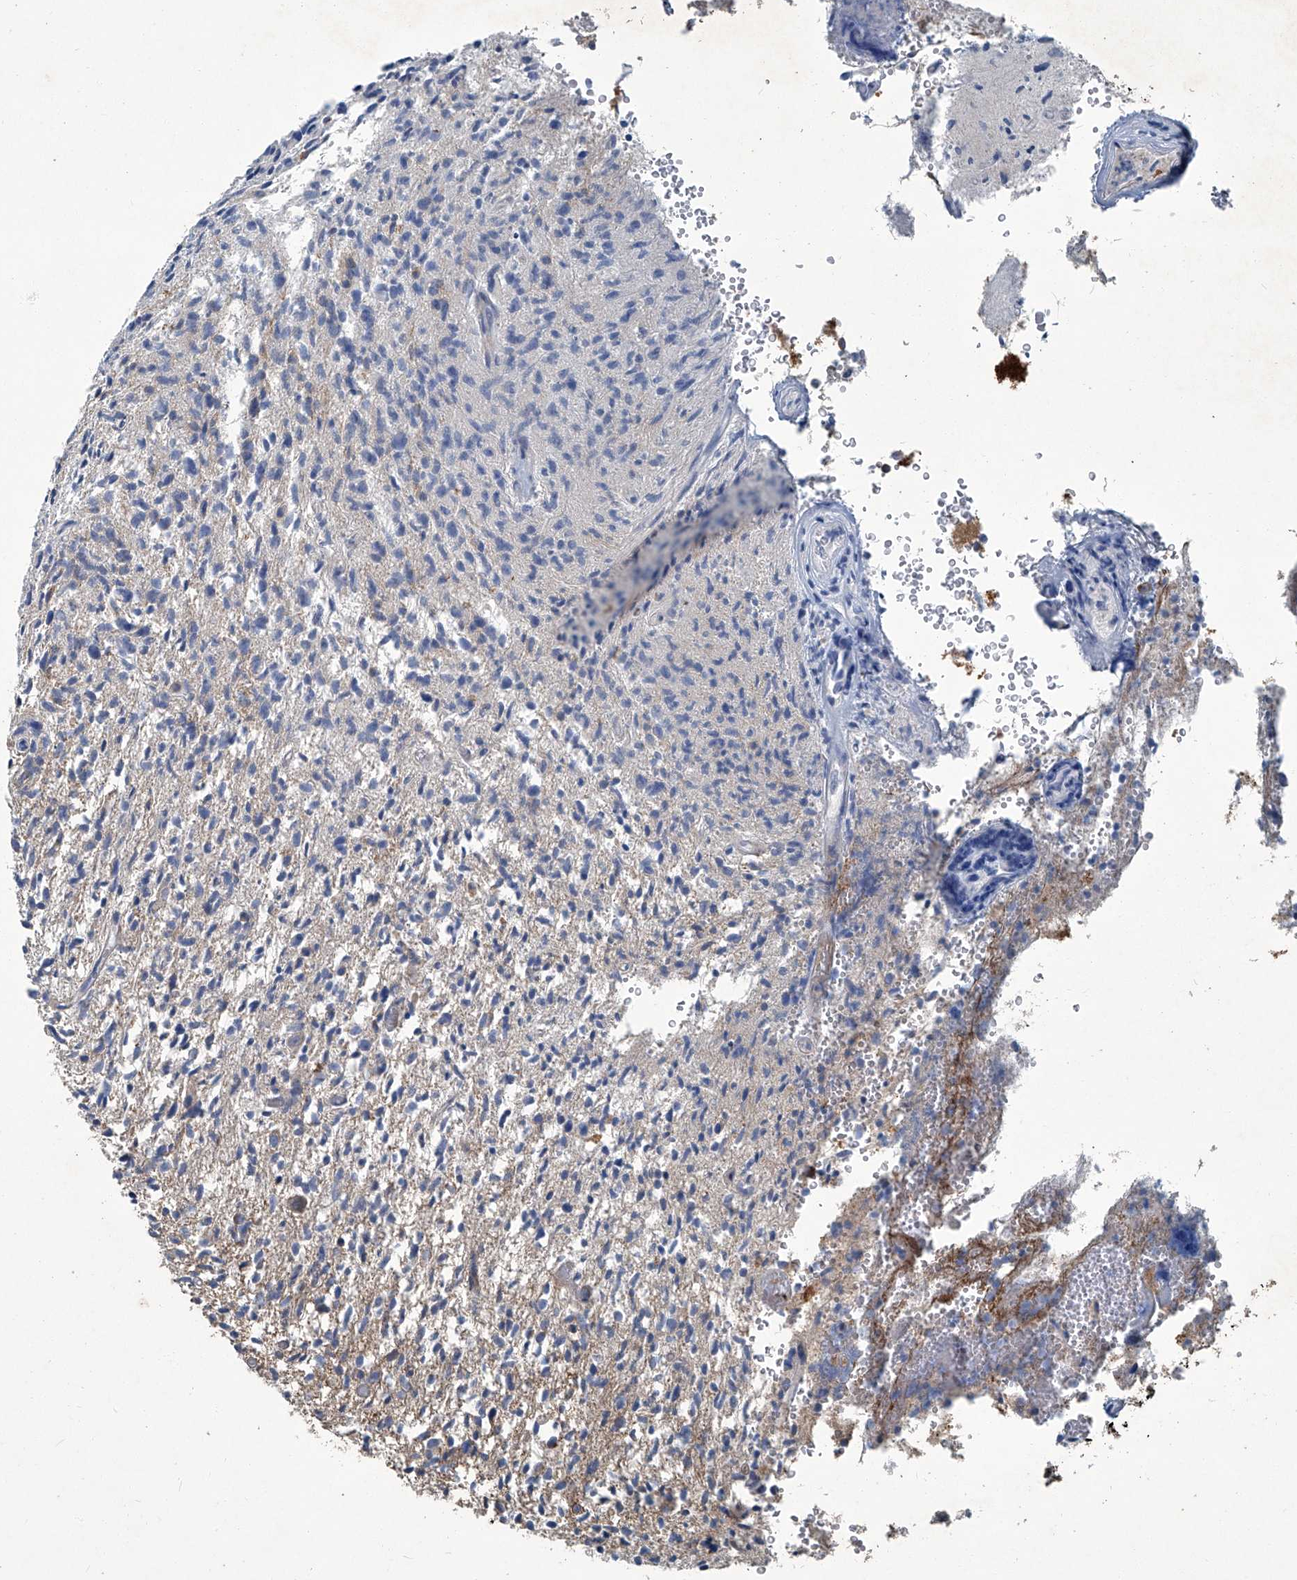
{"staining": {"intensity": "negative", "quantity": "none", "location": "none"}, "tissue": "glioma", "cell_type": "Tumor cells", "image_type": "cancer", "snomed": [{"axis": "morphology", "description": "Glioma, malignant, High grade"}, {"axis": "topography", "description": "Brain"}], "caption": "This is an immunohistochemistry (IHC) histopathology image of glioma. There is no positivity in tumor cells.", "gene": "PIGH", "patient": {"sex": "female", "age": 57}}